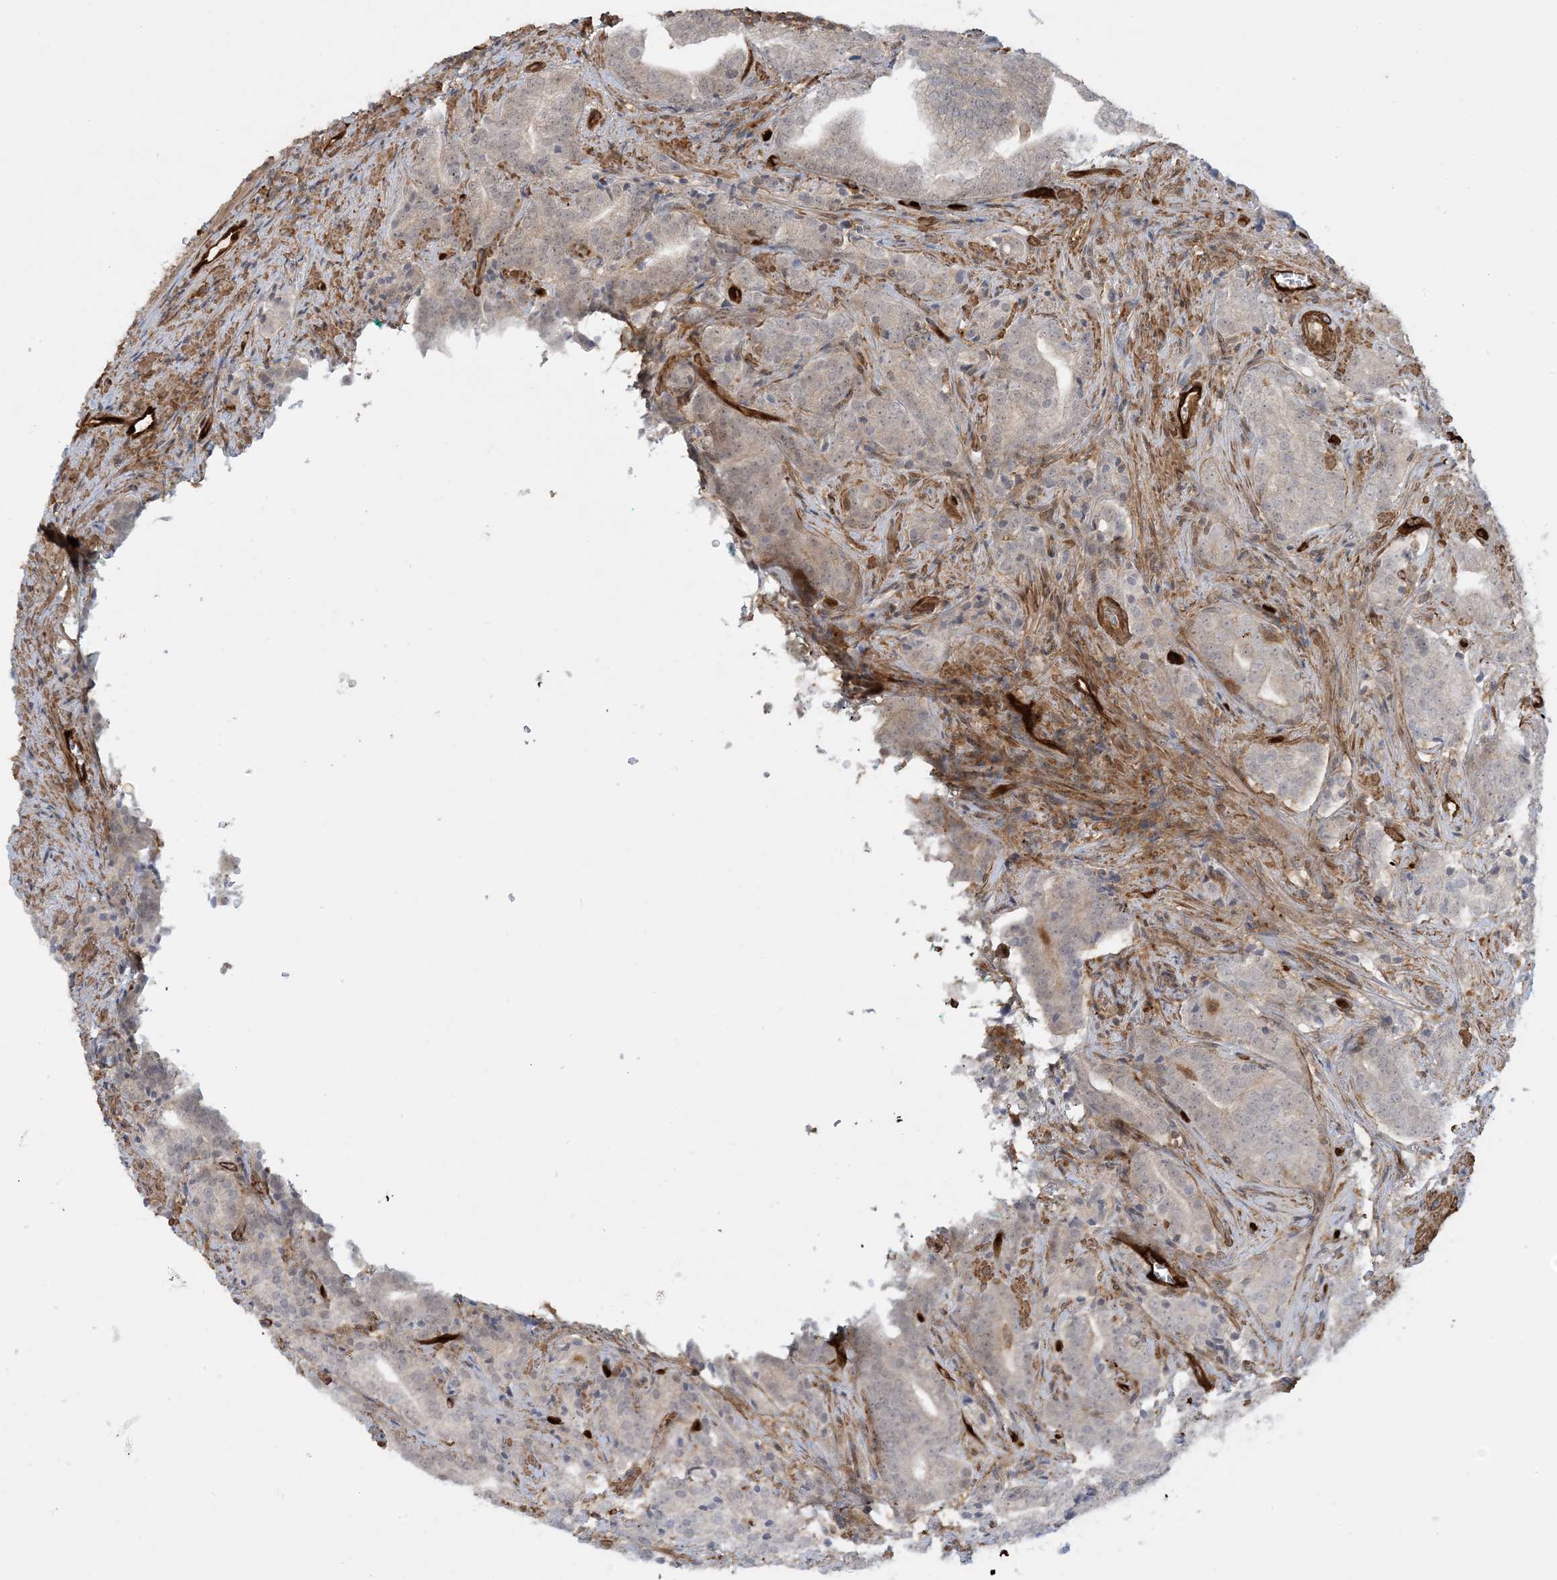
{"staining": {"intensity": "weak", "quantity": "<25%", "location": "cytoplasmic/membranous"}, "tissue": "prostate cancer", "cell_type": "Tumor cells", "image_type": "cancer", "snomed": [{"axis": "morphology", "description": "Adenocarcinoma, High grade"}, {"axis": "topography", "description": "Prostate"}], "caption": "An image of human high-grade adenocarcinoma (prostate) is negative for staining in tumor cells. The staining is performed using DAB brown chromogen with nuclei counter-stained in using hematoxylin.", "gene": "PPM1F", "patient": {"sex": "male", "age": 57}}